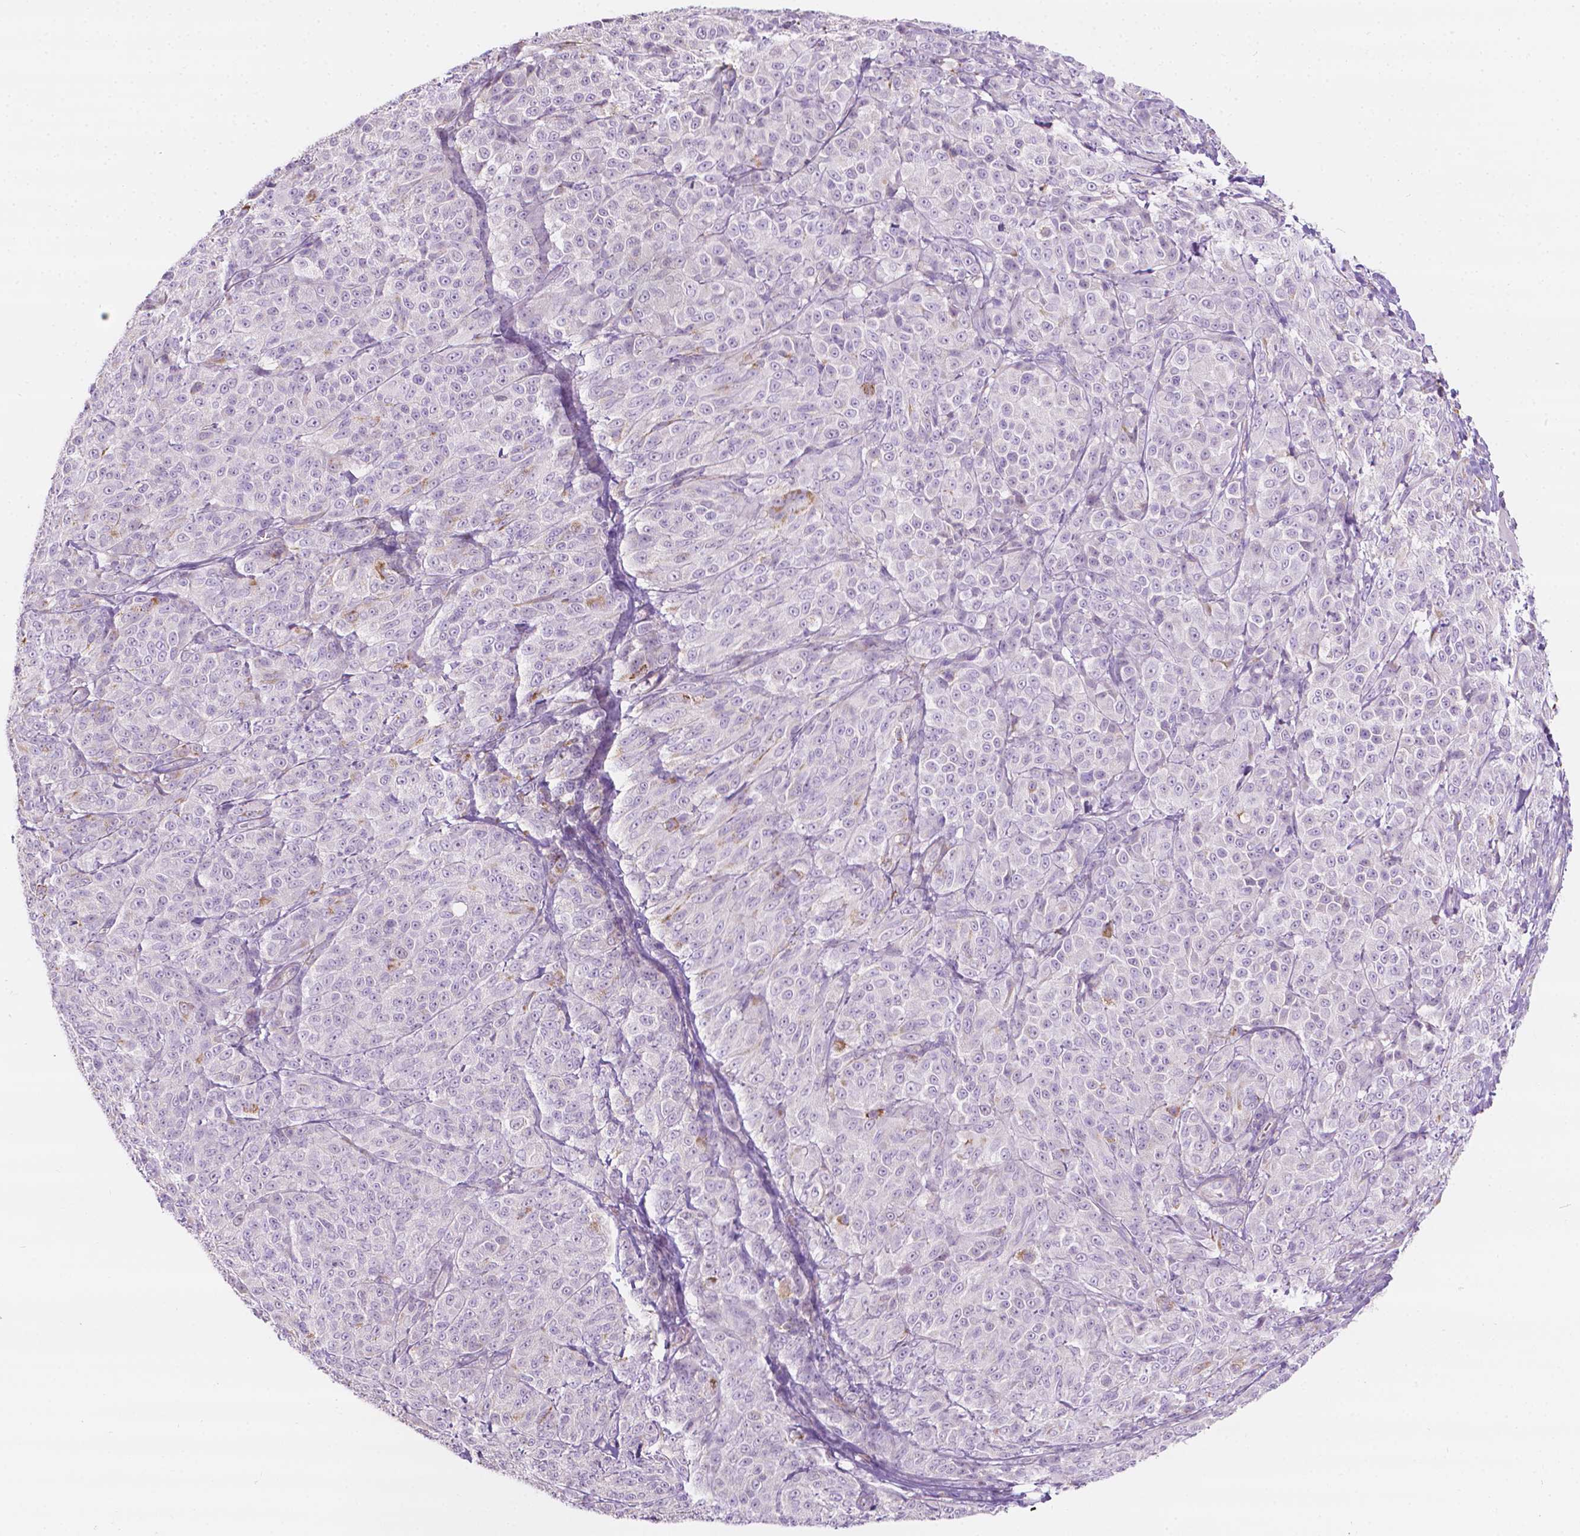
{"staining": {"intensity": "negative", "quantity": "none", "location": "none"}, "tissue": "melanoma", "cell_type": "Tumor cells", "image_type": "cancer", "snomed": [{"axis": "morphology", "description": "Malignant melanoma, NOS"}, {"axis": "topography", "description": "Skin"}], "caption": "This is an immunohistochemistry photomicrograph of human malignant melanoma. There is no positivity in tumor cells.", "gene": "NOS1AP", "patient": {"sex": "male", "age": 89}}